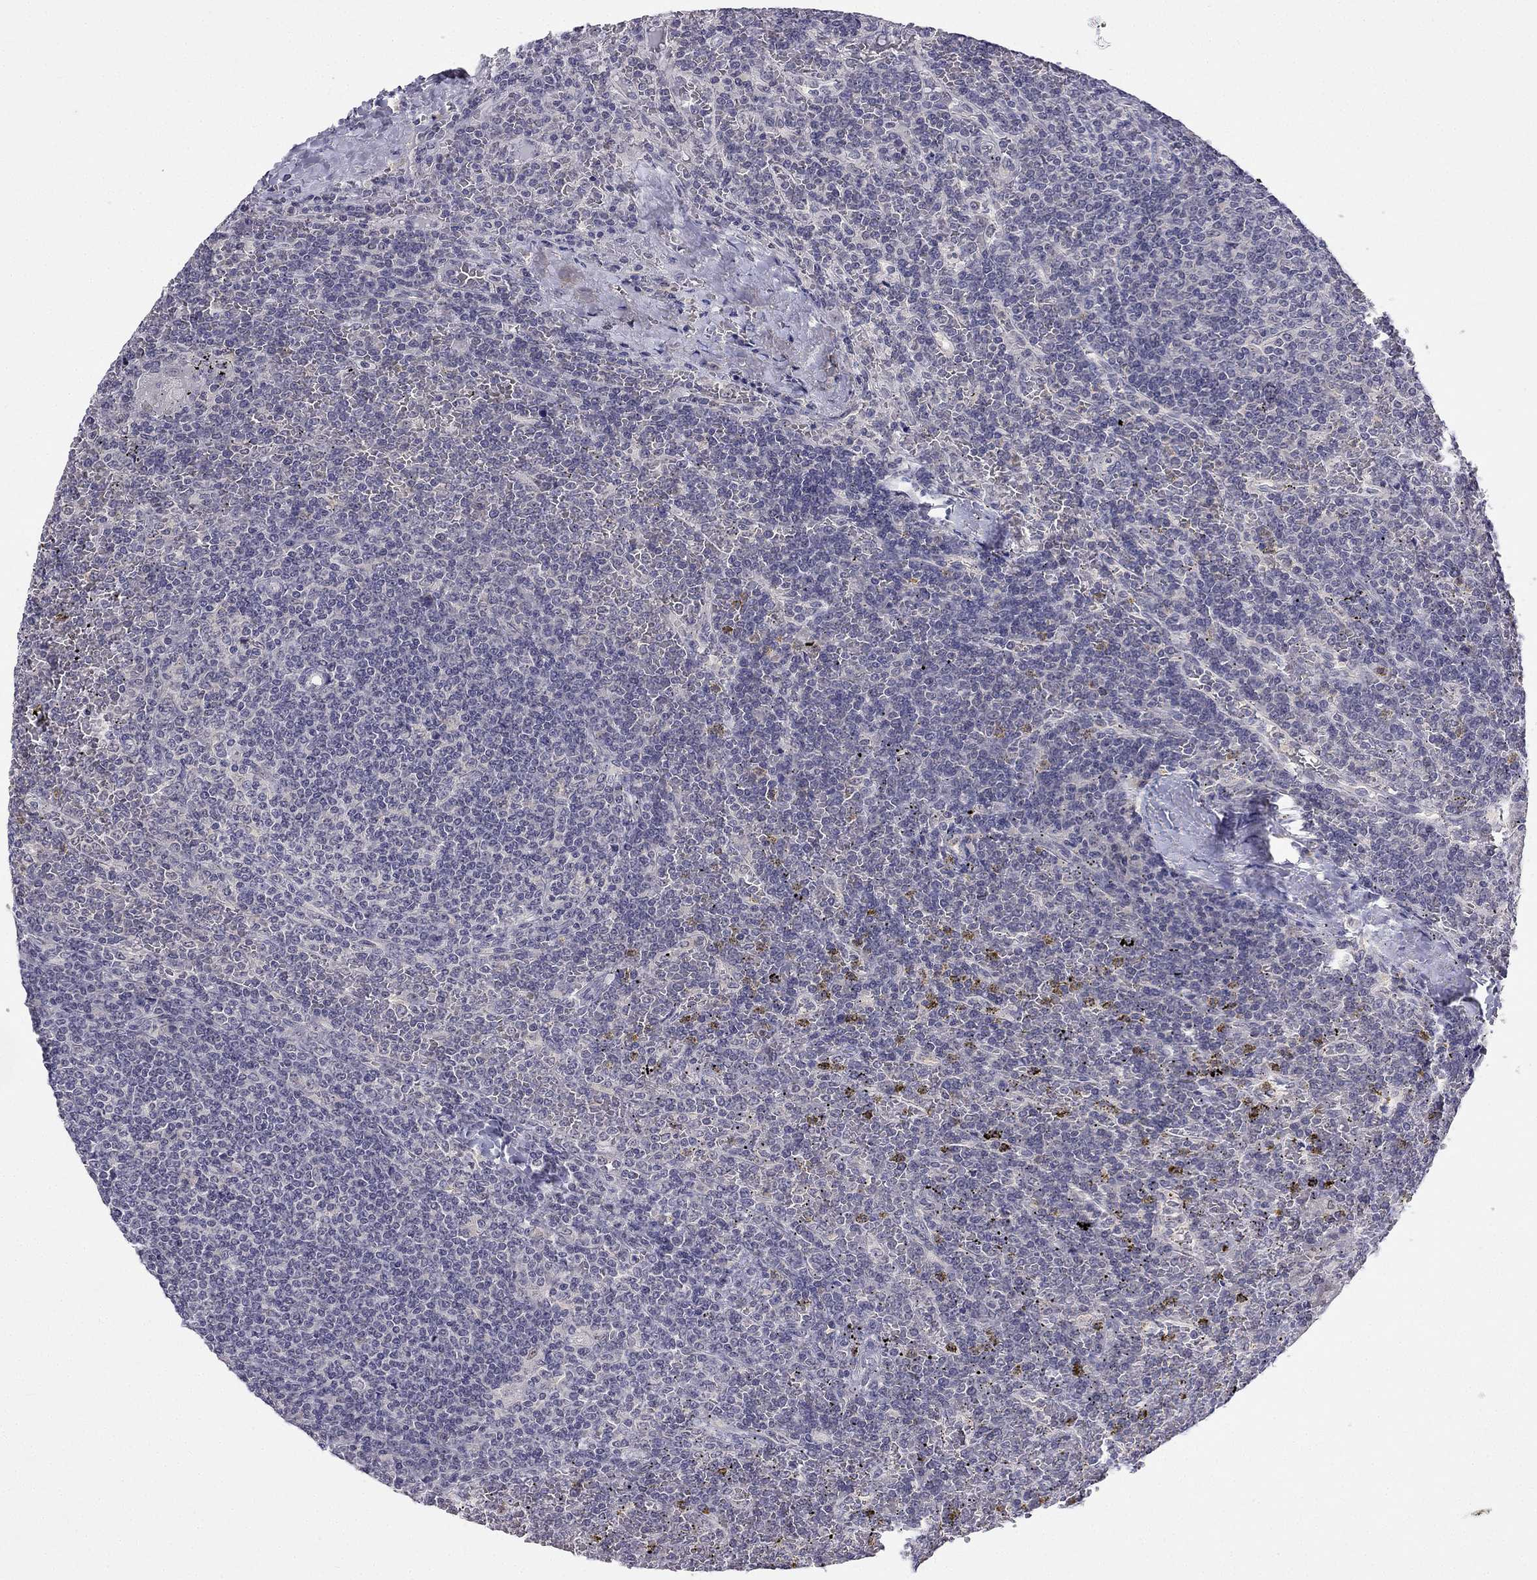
{"staining": {"intensity": "negative", "quantity": "none", "location": "none"}, "tissue": "lymphoma", "cell_type": "Tumor cells", "image_type": "cancer", "snomed": [{"axis": "morphology", "description": "Malignant lymphoma, non-Hodgkin's type, Low grade"}, {"axis": "topography", "description": "Spleen"}], "caption": "Malignant lymphoma, non-Hodgkin's type (low-grade) stained for a protein using IHC shows no expression tumor cells.", "gene": "C16orf89", "patient": {"sex": "female", "age": 19}}